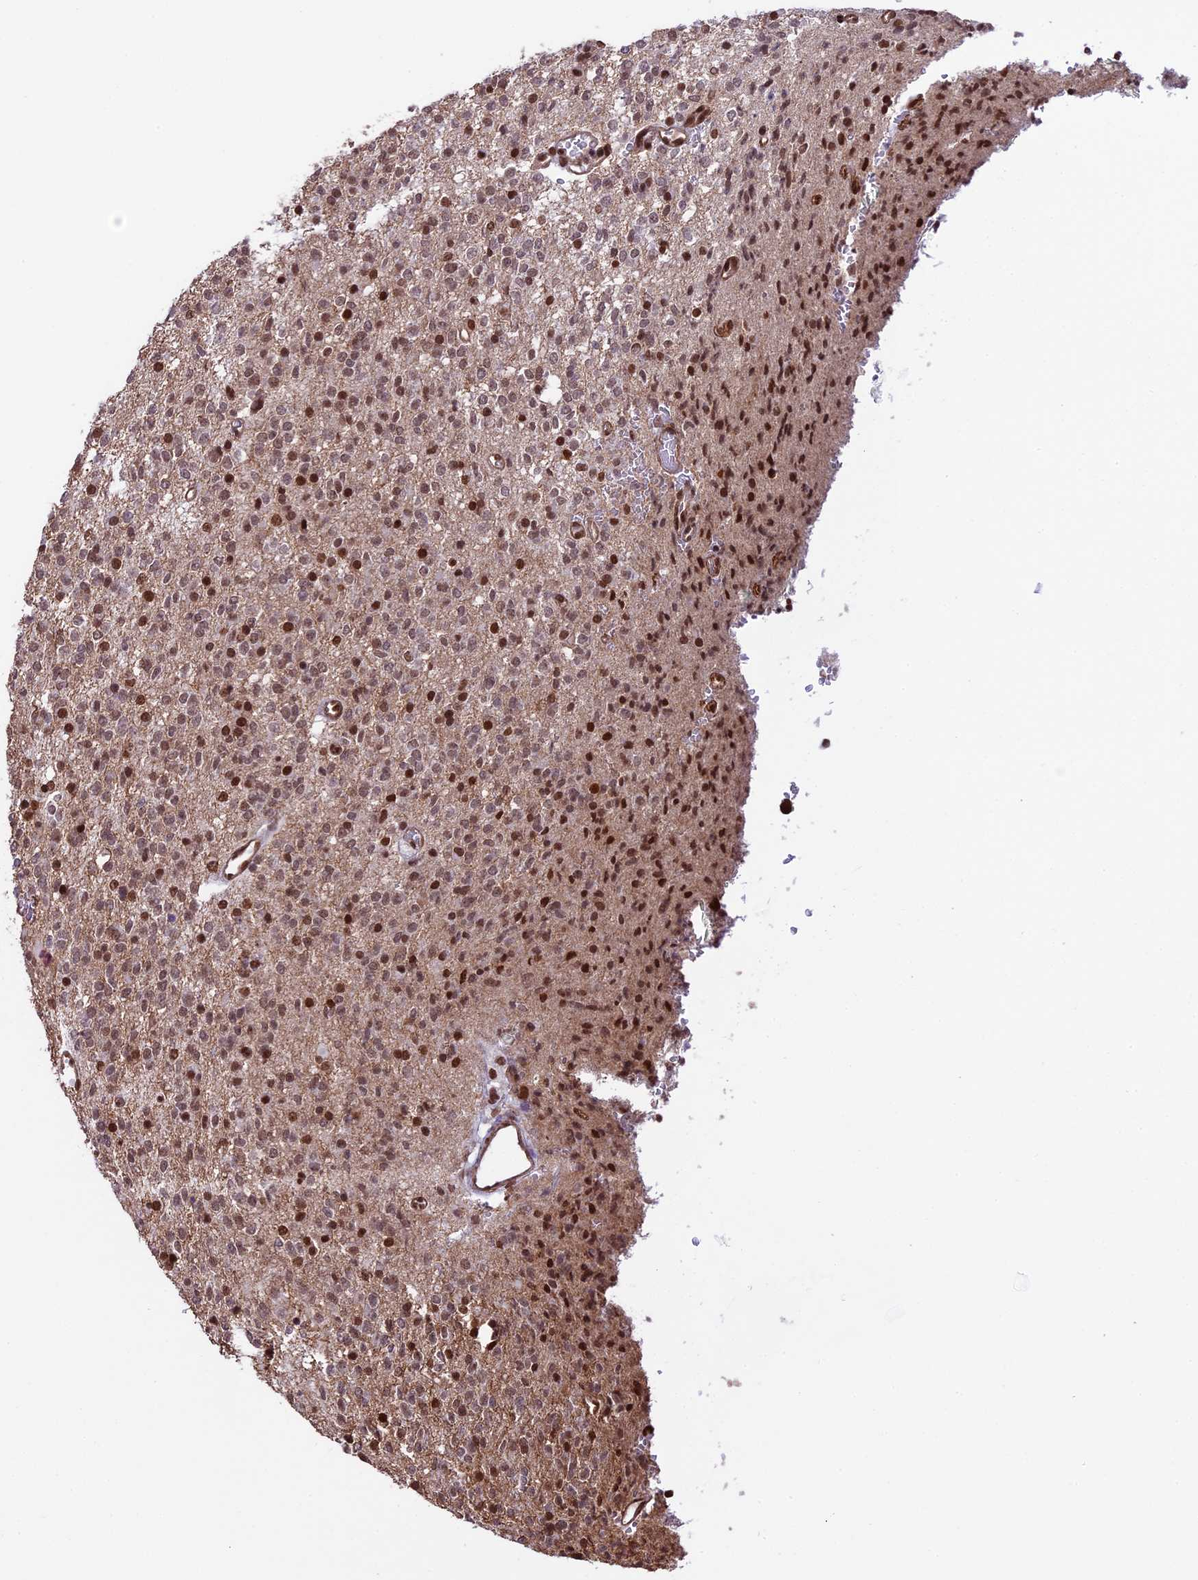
{"staining": {"intensity": "moderate", "quantity": ">75%", "location": "nuclear"}, "tissue": "glioma", "cell_type": "Tumor cells", "image_type": "cancer", "snomed": [{"axis": "morphology", "description": "Glioma, malignant, High grade"}, {"axis": "topography", "description": "Brain"}], "caption": "Glioma stained for a protein reveals moderate nuclear positivity in tumor cells.", "gene": "MPHOSPH8", "patient": {"sex": "male", "age": 34}}